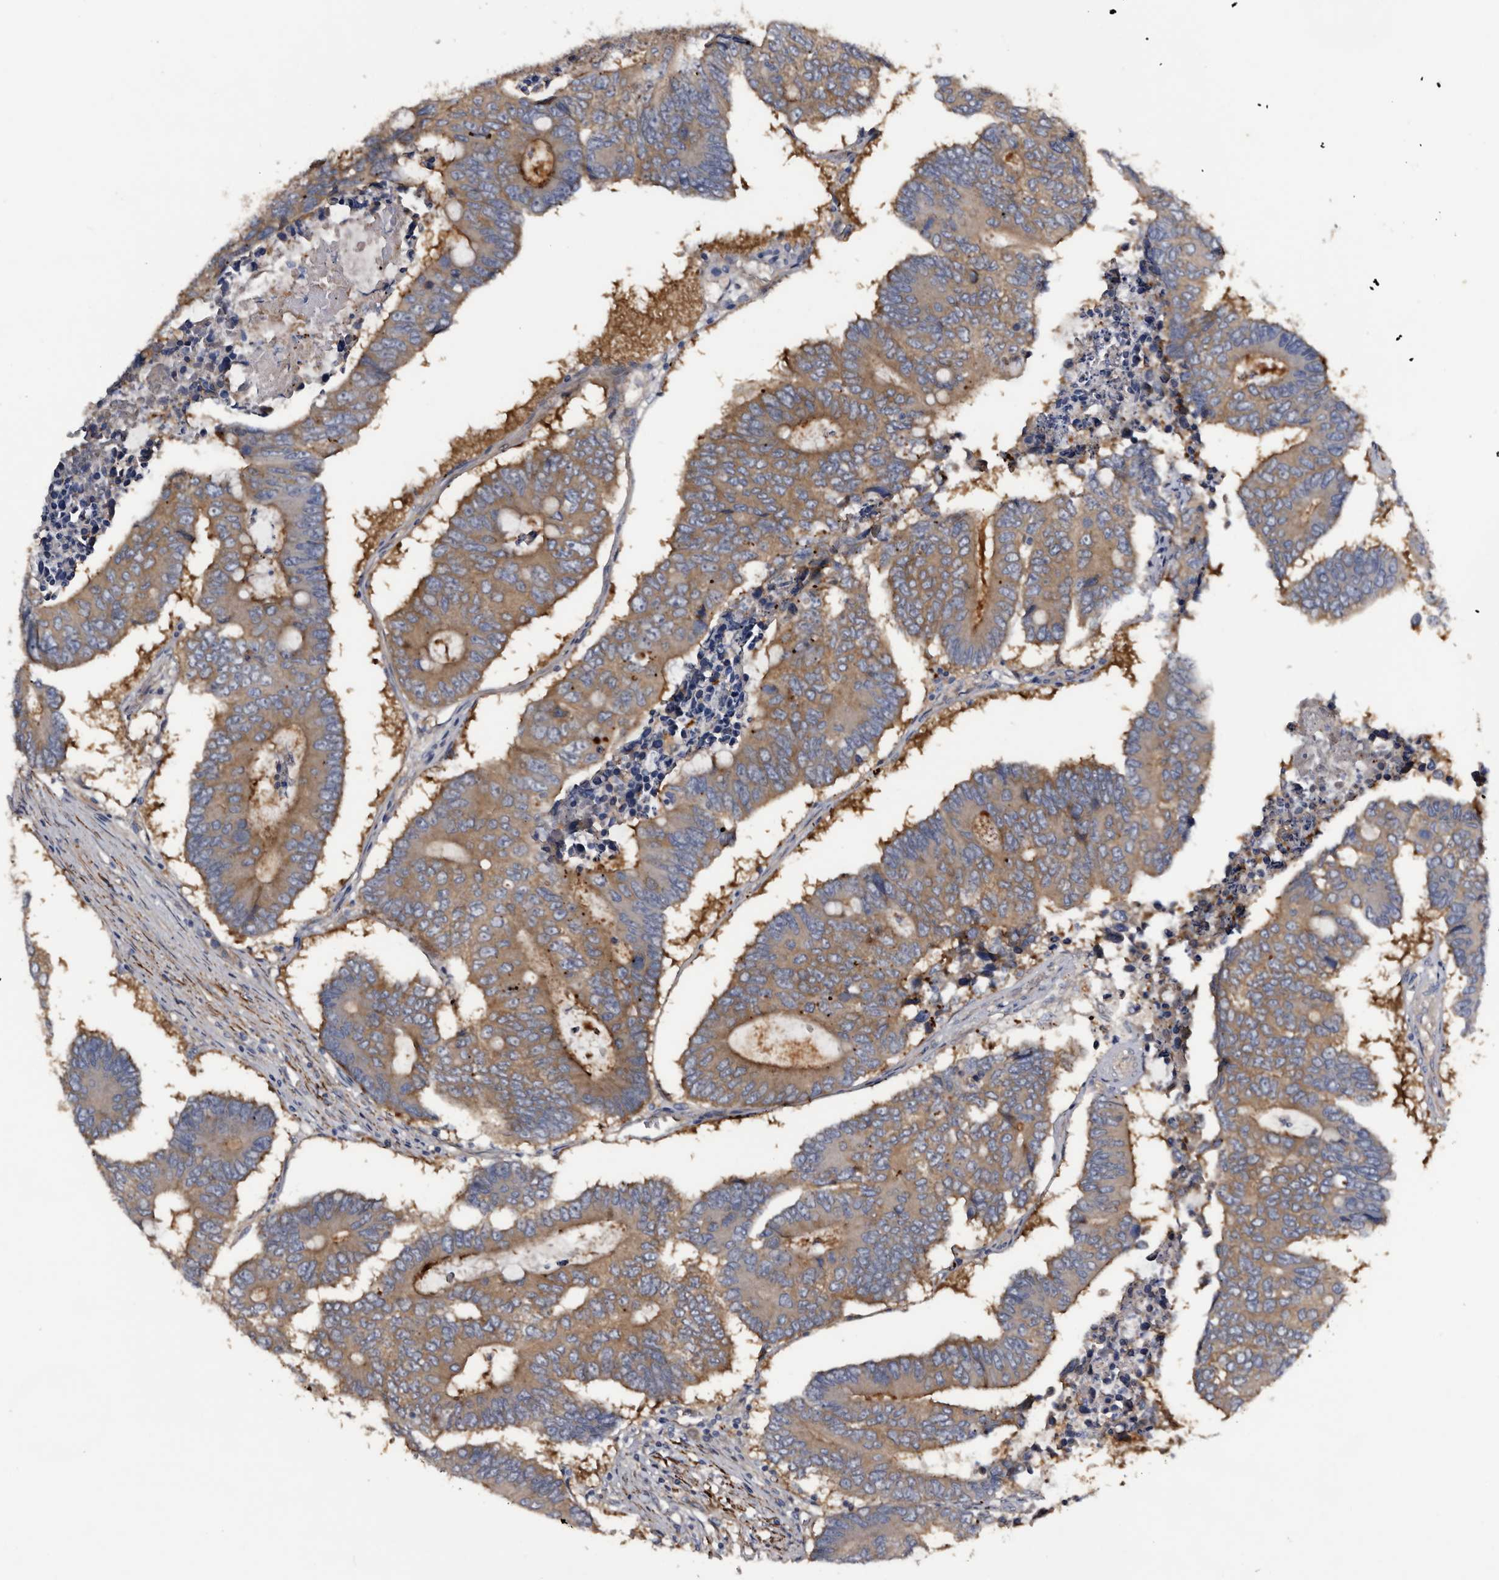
{"staining": {"intensity": "moderate", "quantity": ">75%", "location": "cytoplasmic/membranous"}, "tissue": "colorectal cancer", "cell_type": "Tumor cells", "image_type": "cancer", "snomed": [{"axis": "morphology", "description": "Adenocarcinoma, NOS"}, {"axis": "topography", "description": "Colon"}], "caption": "Moderate cytoplasmic/membranous protein positivity is appreciated in about >75% of tumor cells in colorectal cancer (adenocarcinoma).", "gene": "IARS1", "patient": {"sex": "male", "age": 87}}